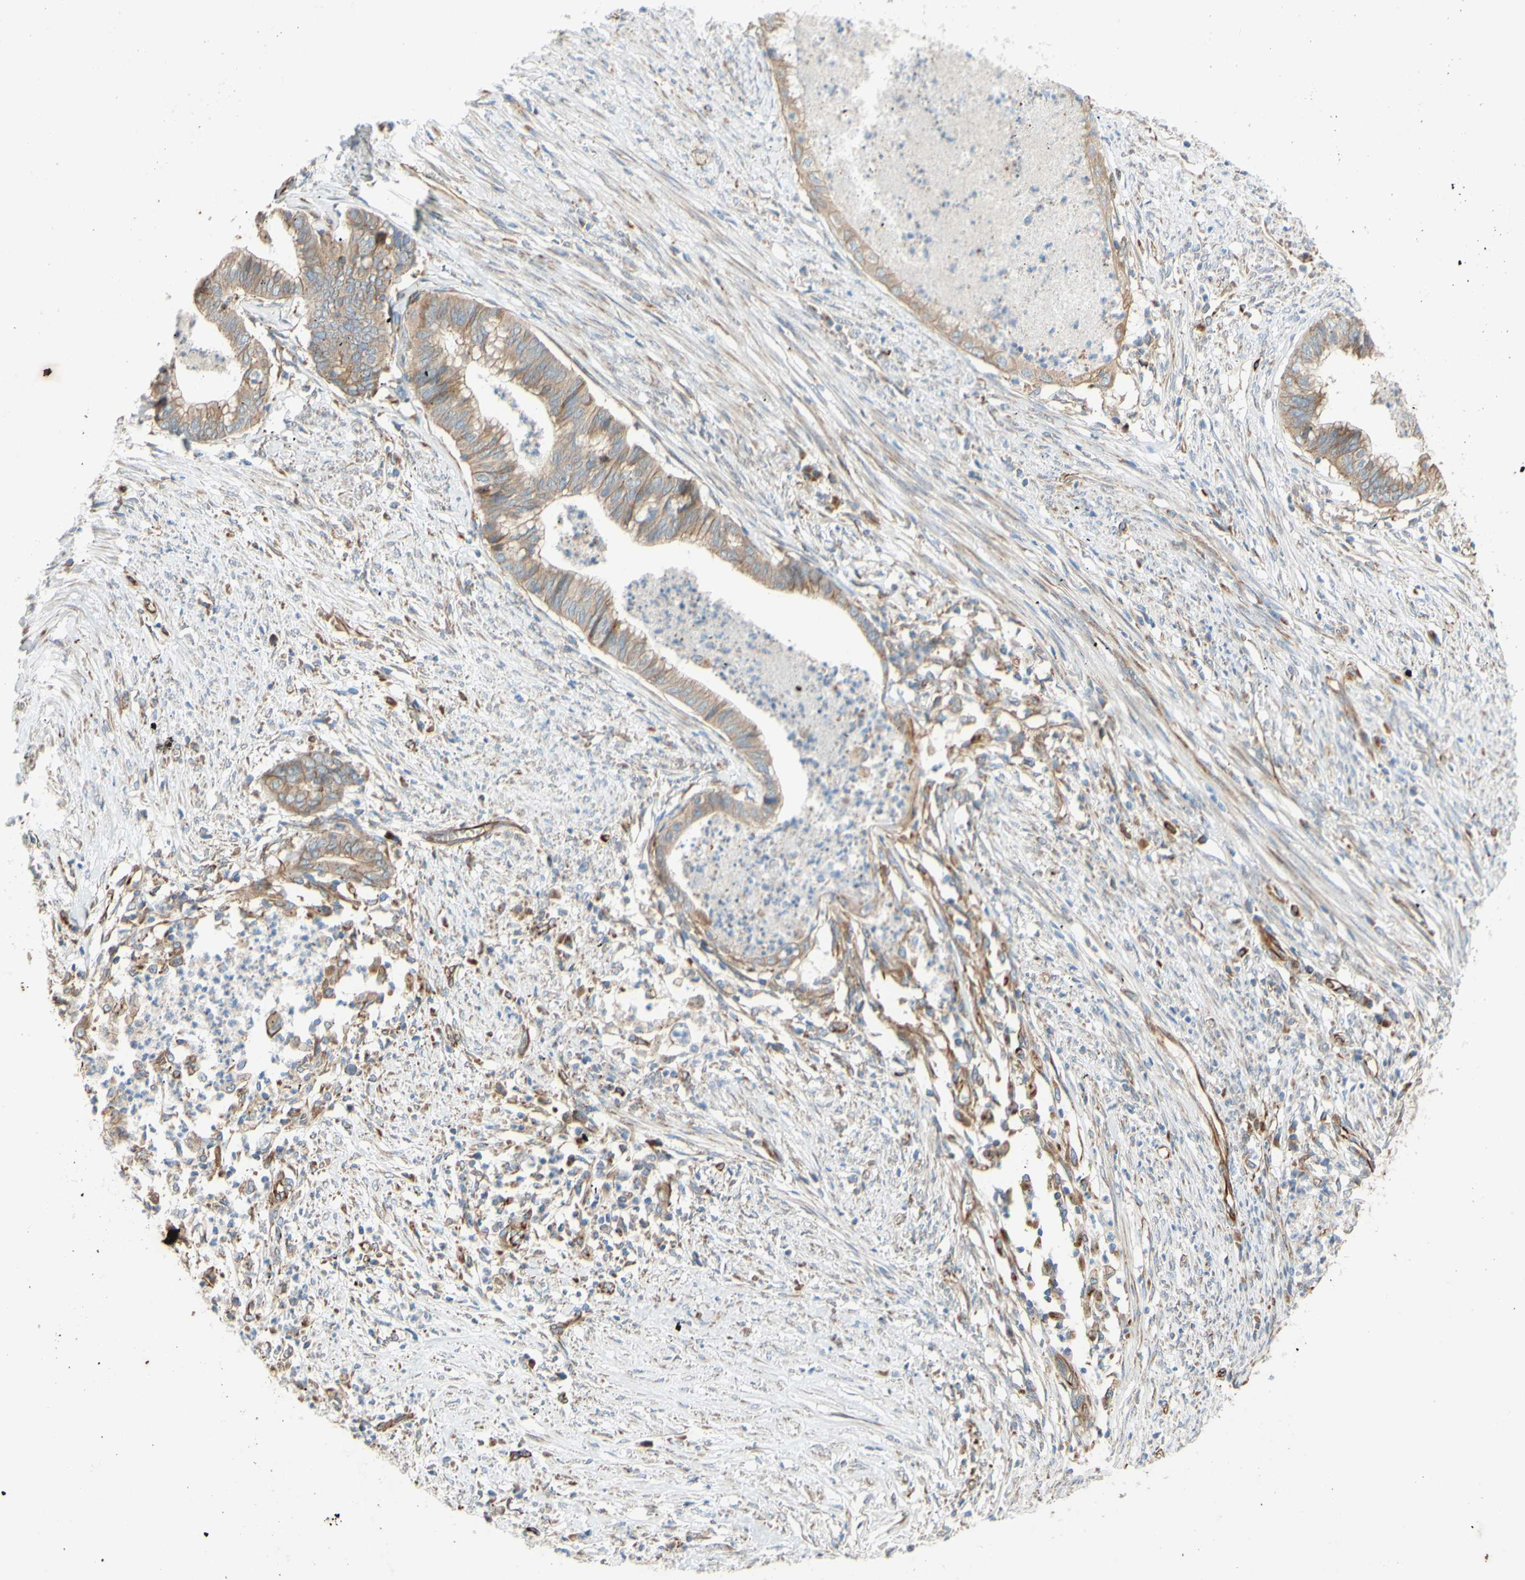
{"staining": {"intensity": "moderate", "quantity": ">75%", "location": "cytoplasmic/membranous"}, "tissue": "endometrial cancer", "cell_type": "Tumor cells", "image_type": "cancer", "snomed": [{"axis": "morphology", "description": "Necrosis, NOS"}, {"axis": "morphology", "description": "Adenocarcinoma, NOS"}, {"axis": "topography", "description": "Endometrium"}], "caption": "Endometrial cancer stained with DAB (3,3'-diaminobenzidine) immunohistochemistry (IHC) displays medium levels of moderate cytoplasmic/membranous staining in about >75% of tumor cells.", "gene": "C1orf43", "patient": {"sex": "female", "age": 79}}